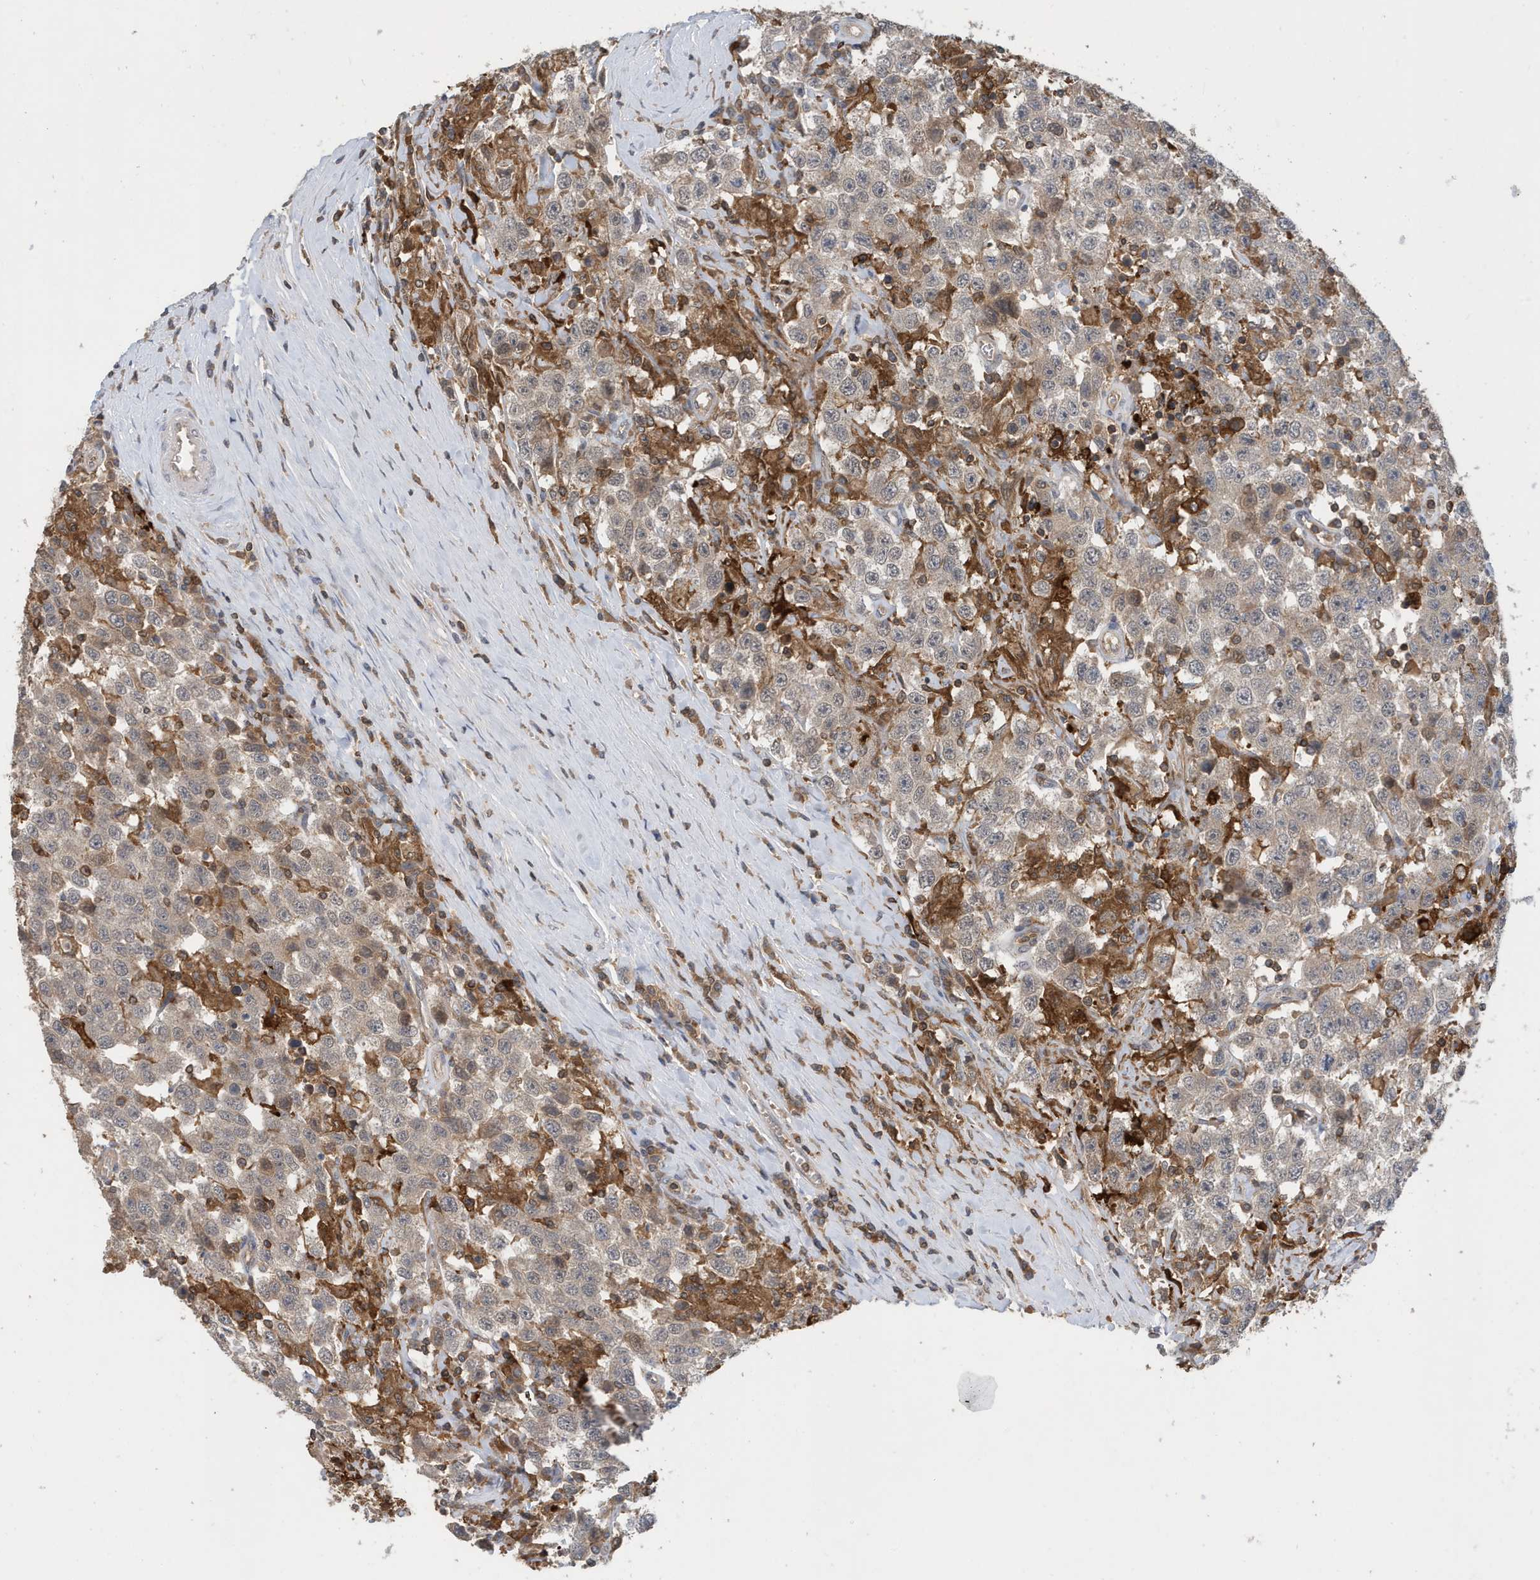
{"staining": {"intensity": "weak", "quantity": "<25%", "location": "cytoplasmic/membranous"}, "tissue": "testis cancer", "cell_type": "Tumor cells", "image_type": "cancer", "snomed": [{"axis": "morphology", "description": "Seminoma, NOS"}, {"axis": "topography", "description": "Testis"}], "caption": "This is an IHC image of testis seminoma. There is no positivity in tumor cells.", "gene": "NSUN3", "patient": {"sex": "male", "age": 41}}